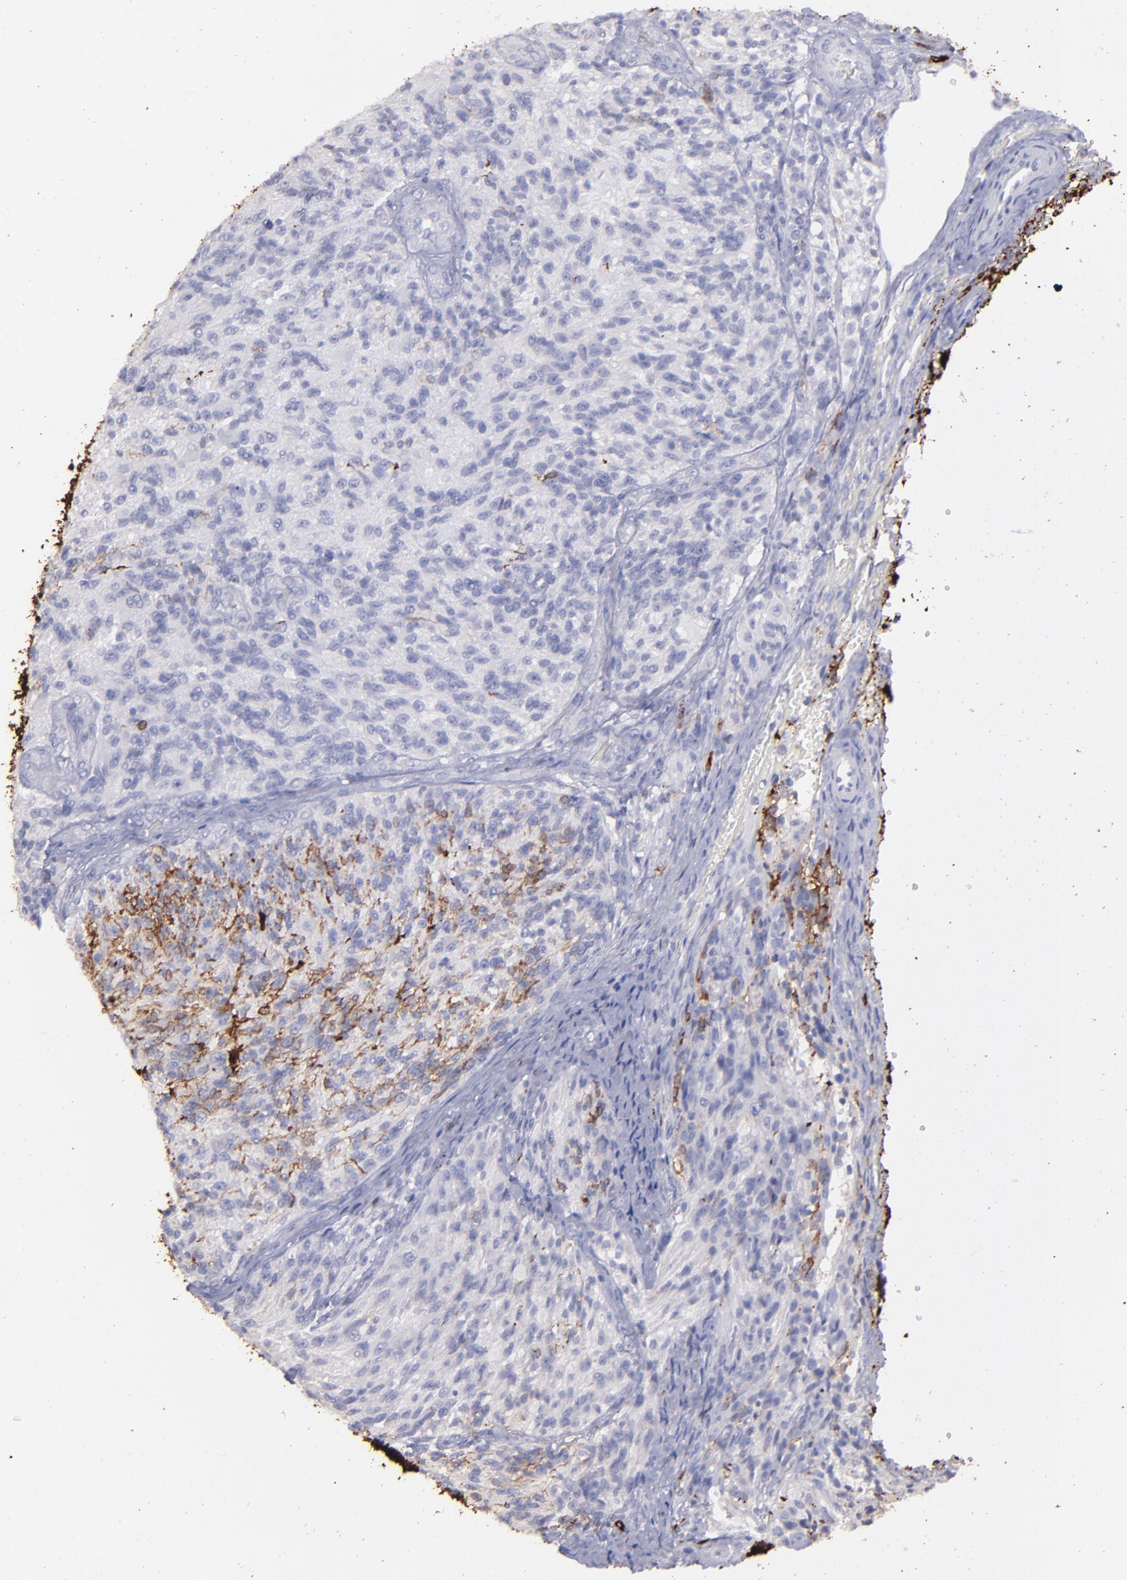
{"staining": {"intensity": "negative", "quantity": "none", "location": "none"}, "tissue": "glioma", "cell_type": "Tumor cells", "image_type": "cancer", "snomed": [{"axis": "morphology", "description": "Normal tissue, NOS"}, {"axis": "morphology", "description": "Glioma, malignant, High grade"}, {"axis": "topography", "description": "Cerebral cortex"}], "caption": "There is no significant expression in tumor cells of high-grade glioma (malignant).", "gene": "SNAP25", "patient": {"sex": "male", "age": 56}}